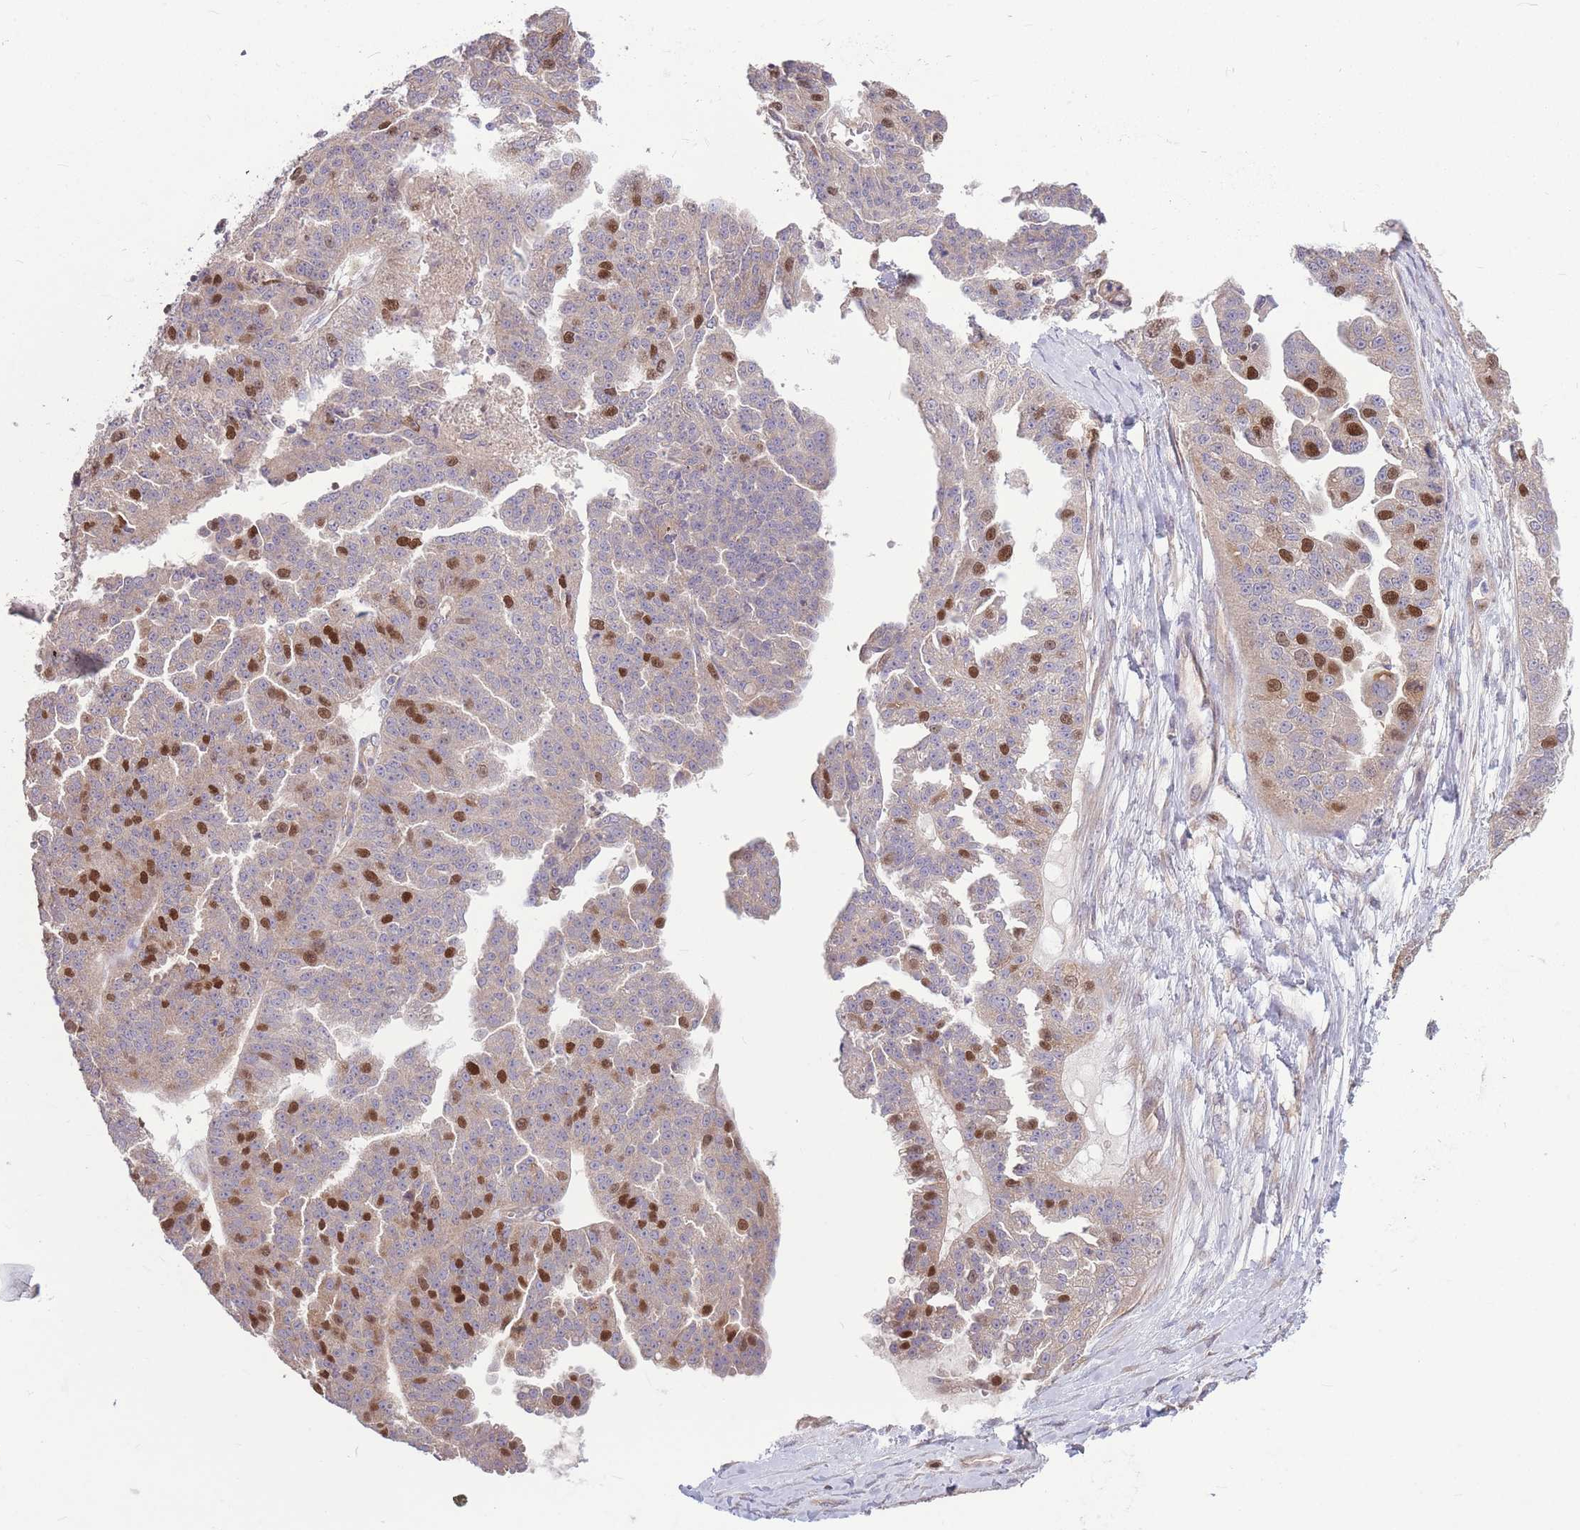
{"staining": {"intensity": "strong", "quantity": "<25%", "location": "nuclear"}, "tissue": "ovarian cancer", "cell_type": "Tumor cells", "image_type": "cancer", "snomed": [{"axis": "morphology", "description": "Cystadenocarcinoma, serous, NOS"}, {"axis": "topography", "description": "Ovary"}], "caption": "Ovarian cancer (serous cystadenocarcinoma) was stained to show a protein in brown. There is medium levels of strong nuclear staining in approximately <25% of tumor cells. (Stains: DAB (3,3'-diaminobenzidine) in brown, nuclei in blue, Microscopy: brightfield microscopy at high magnification).", "gene": "GMNN", "patient": {"sex": "female", "age": 58}}